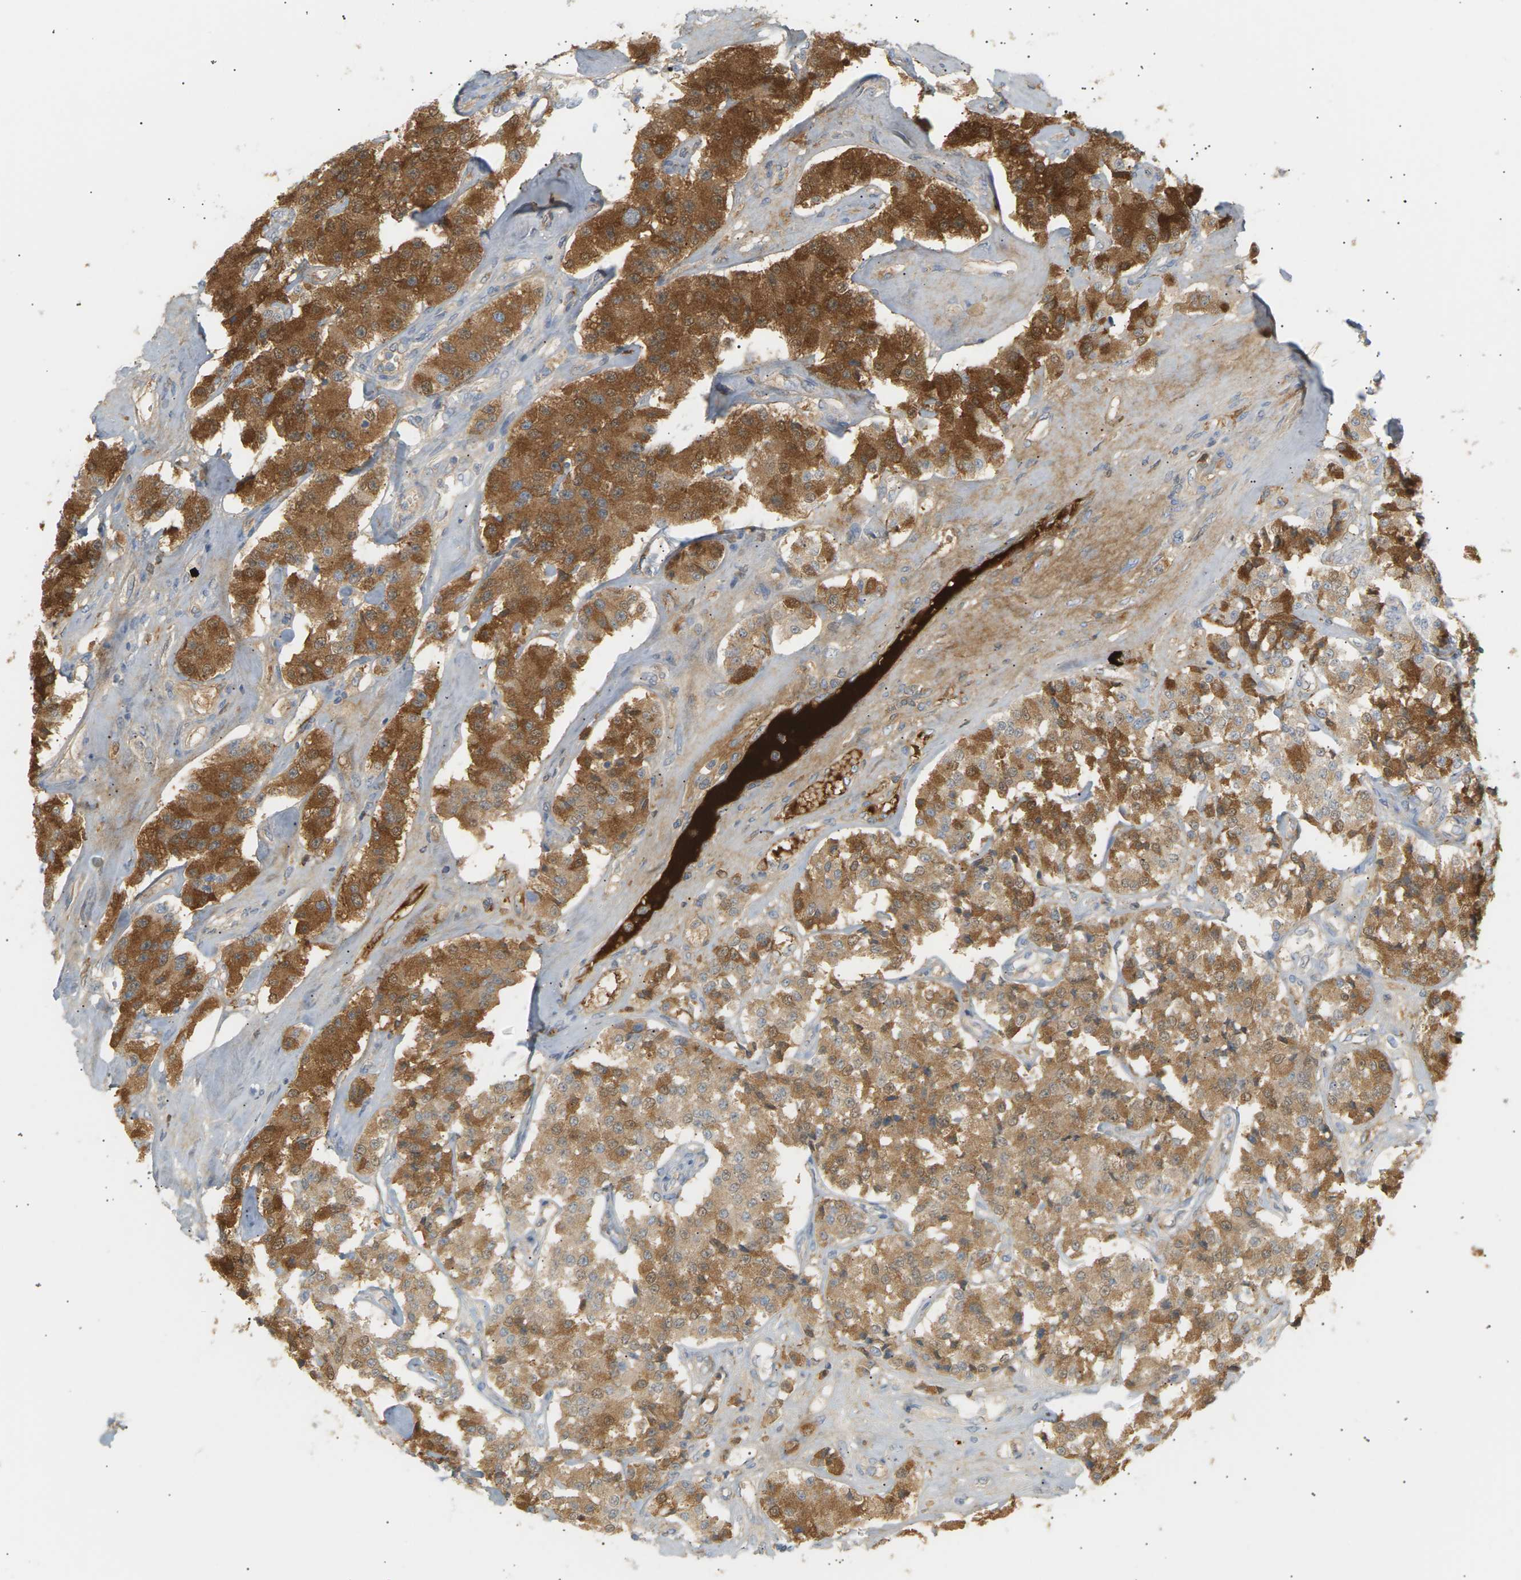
{"staining": {"intensity": "moderate", "quantity": ">75%", "location": "cytoplasmic/membranous,nuclear"}, "tissue": "carcinoid", "cell_type": "Tumor cells", "image_type": "cancer", "snomed": [{"axis": "morphology", "description": "Carcinoid, malignant, NOS"}, {"axis": "topography", "description": "Pancreas"}], "caption": "Human carcinoid stained with a brown dye exhibits moderate cytoplasmic/membranous and nuclear positive staining in approximately >75% of tumor cells.", "gene": "IGLC3", "patient": {"sex": "male", "age": 41}}